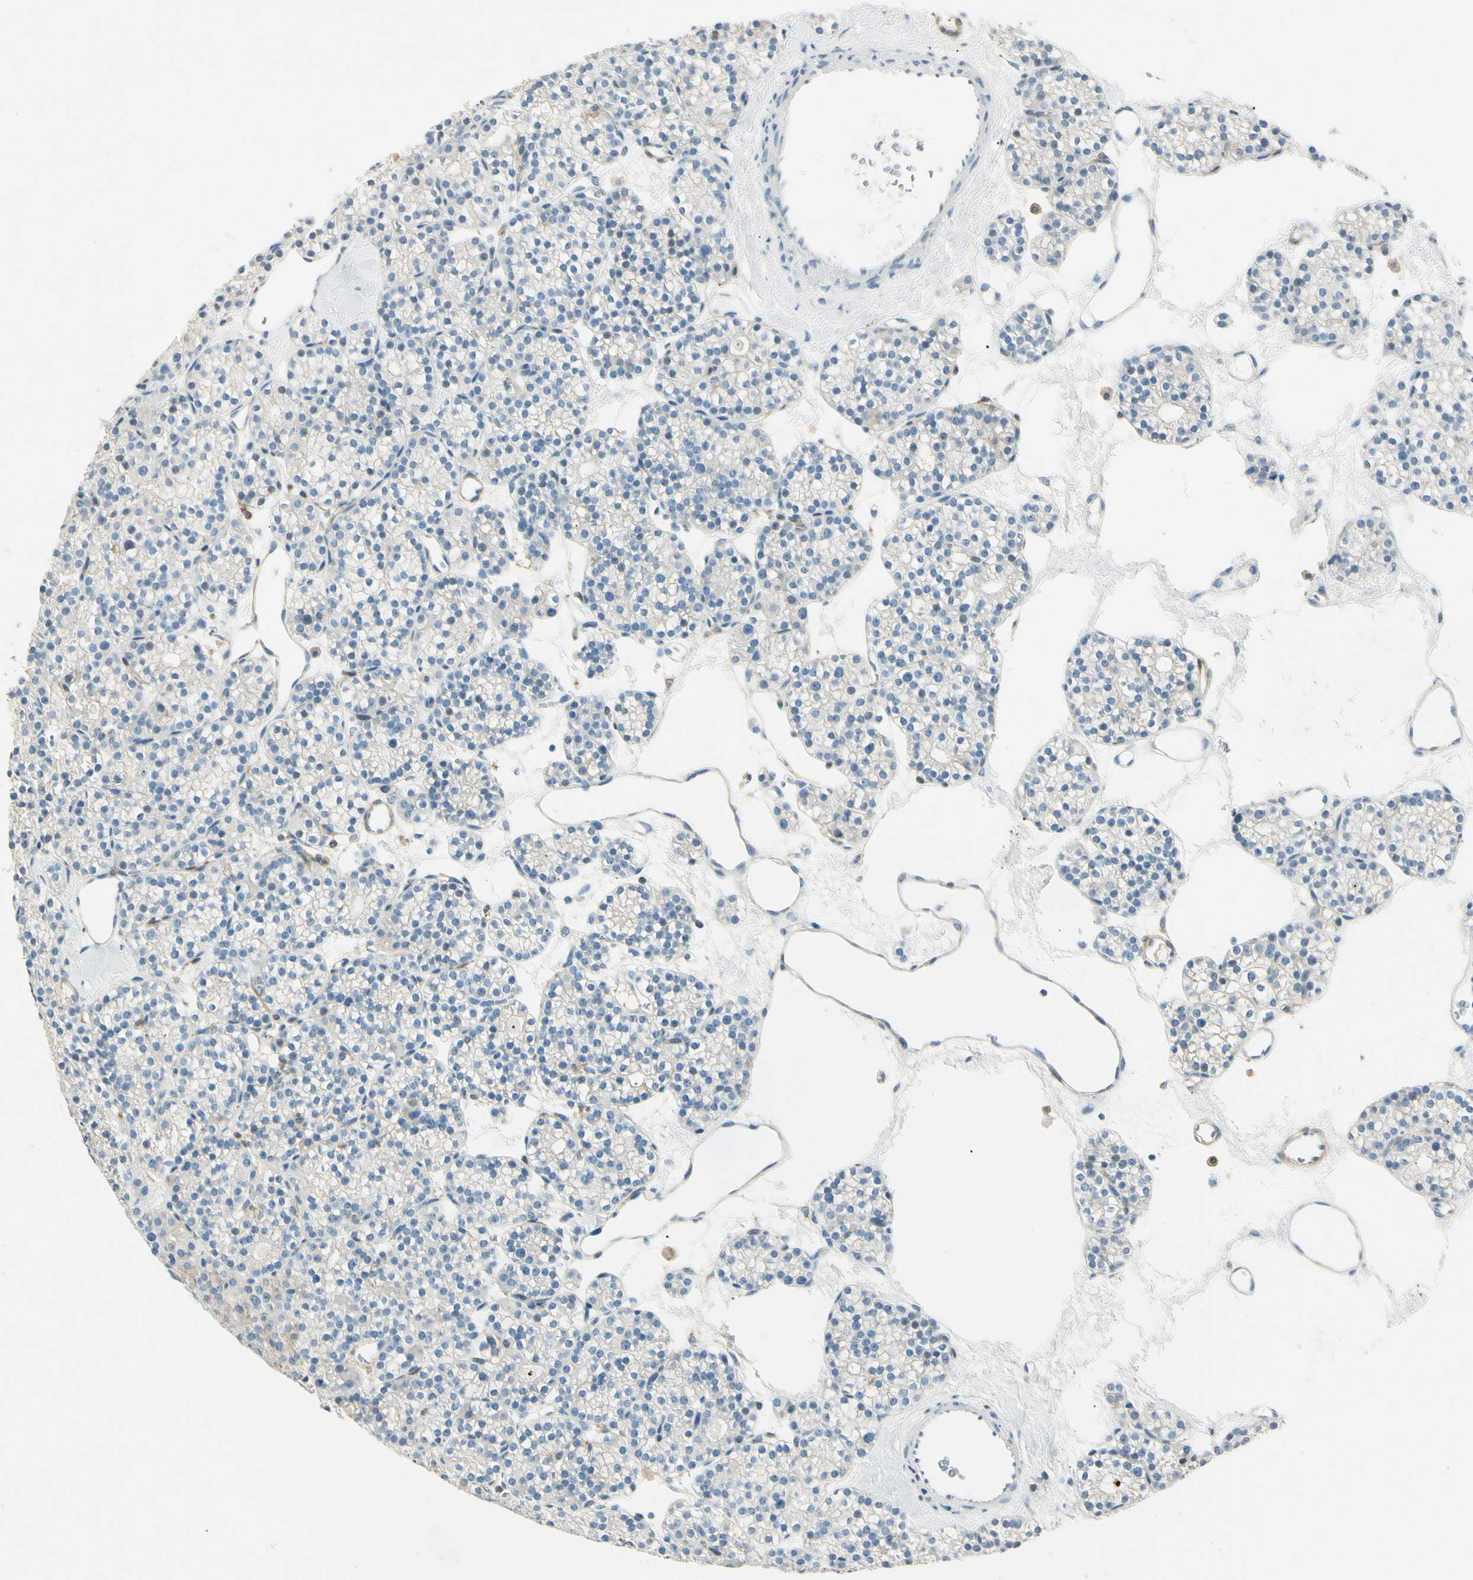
{"staining": {"intensity": "negative", "quantity": "none", "location": "none"}, "tissue": "parathyroid gland", "cell_type": "Glandular cells", "image_type": "normal", "snomed": [{"axis": "morphology", "description": "Normal tissue, NOS"}, {"axis": "topography", "description": "Parathyroid gland"}], "caption": "Protein analysis of unremarkable parathyroid gland displays no significant staining in glandular cells. (DAB immunohistochemistry, high magnification).", "gene": "AMPH", "patient": {"sex": "female", "age": 64}}